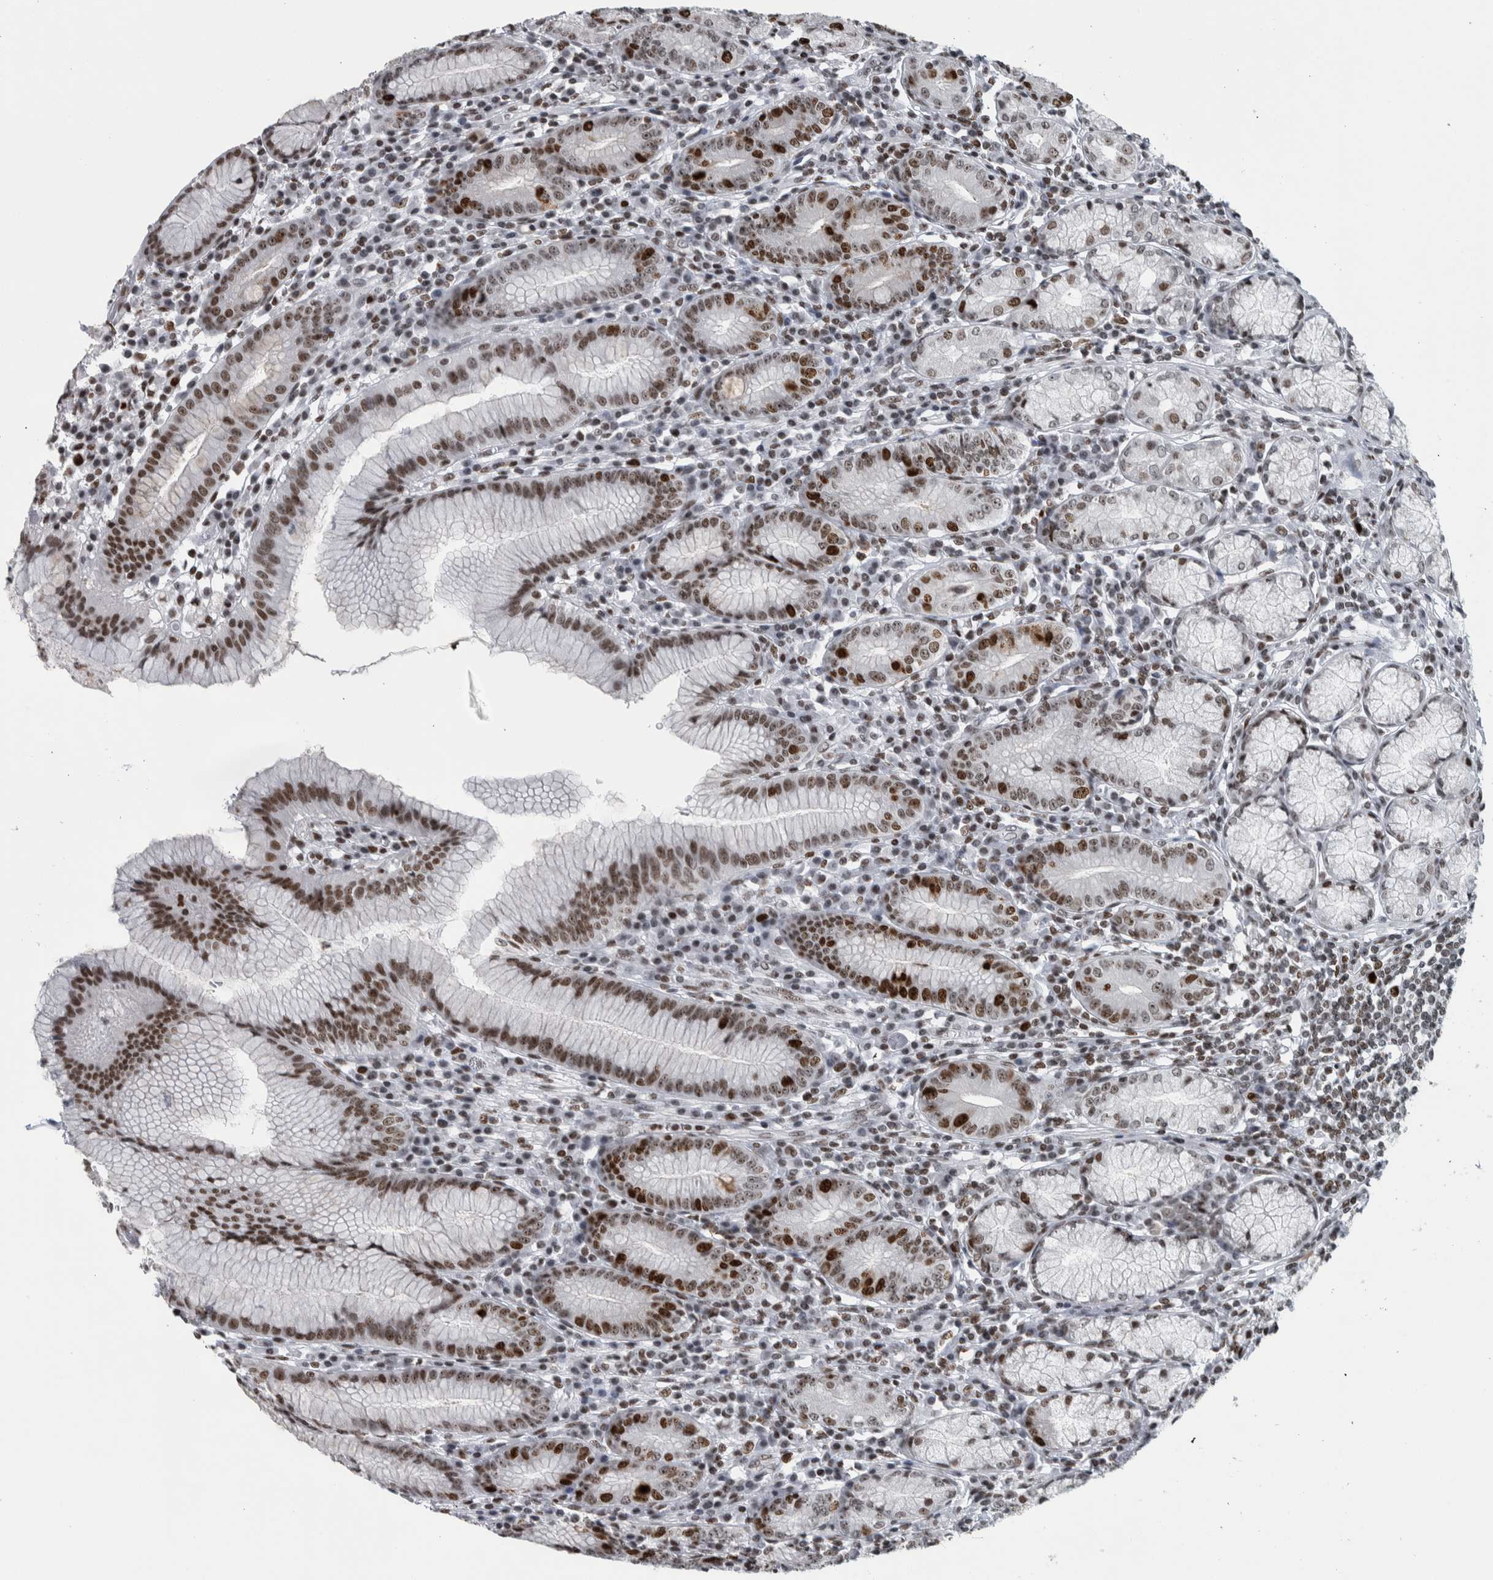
{"staining": {"intensity": "strong", "quantity": ">75%", "location": "nuclear"}, "tissue": "stomach", "cell_type": "Glandular cells", "image_type": "normal", "snomed": [{"axis": "morphology", "description": "Normal tissue, NOS"}, {"axis": "topography", "description": "Stomach"}], "caption": "A brown stain labels strong nuclear staining of a protein in glandular cells of benign human stomach. (DAB (3,3'-diaminobenzidine) = brown stain, brightfield microscopy at high magnification).", "gene": "TOP2B", "patient": {"sex": "male", "age": 55}}